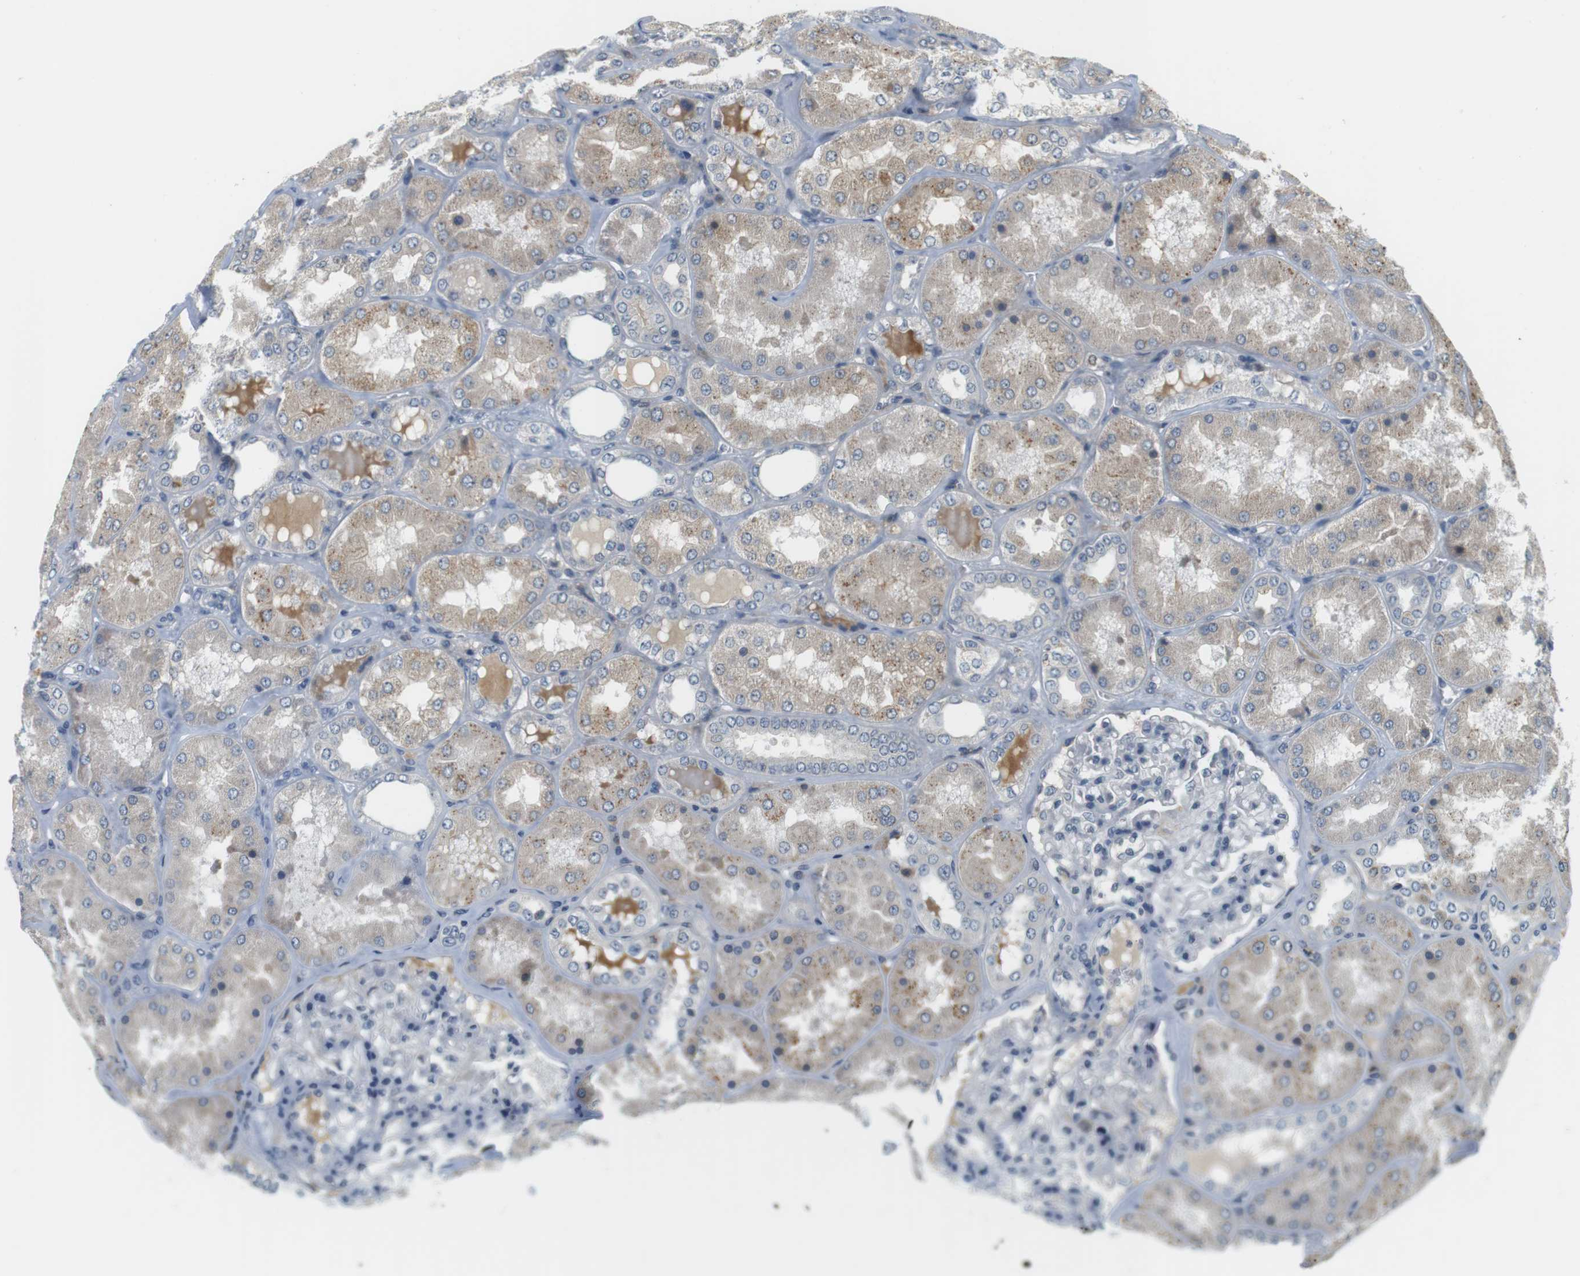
{"staining": {"intensity": "negative", "quantity": "none", "location": "none"}, "tissue": "kidney", "cell_type": "Cells in glomeruli", "image_type": "normal", "snomed": [{"axis": "morphology", "description": "Normal tissue, NOS"}, {"axis": "topography", "description": "Kidney"}], "caption": "The IHC photomicrograph has no significant positivity in cells in glomeruli of kidney.", "gene": "WNT7A", "patient": {"sex": "female", "age": 56}}